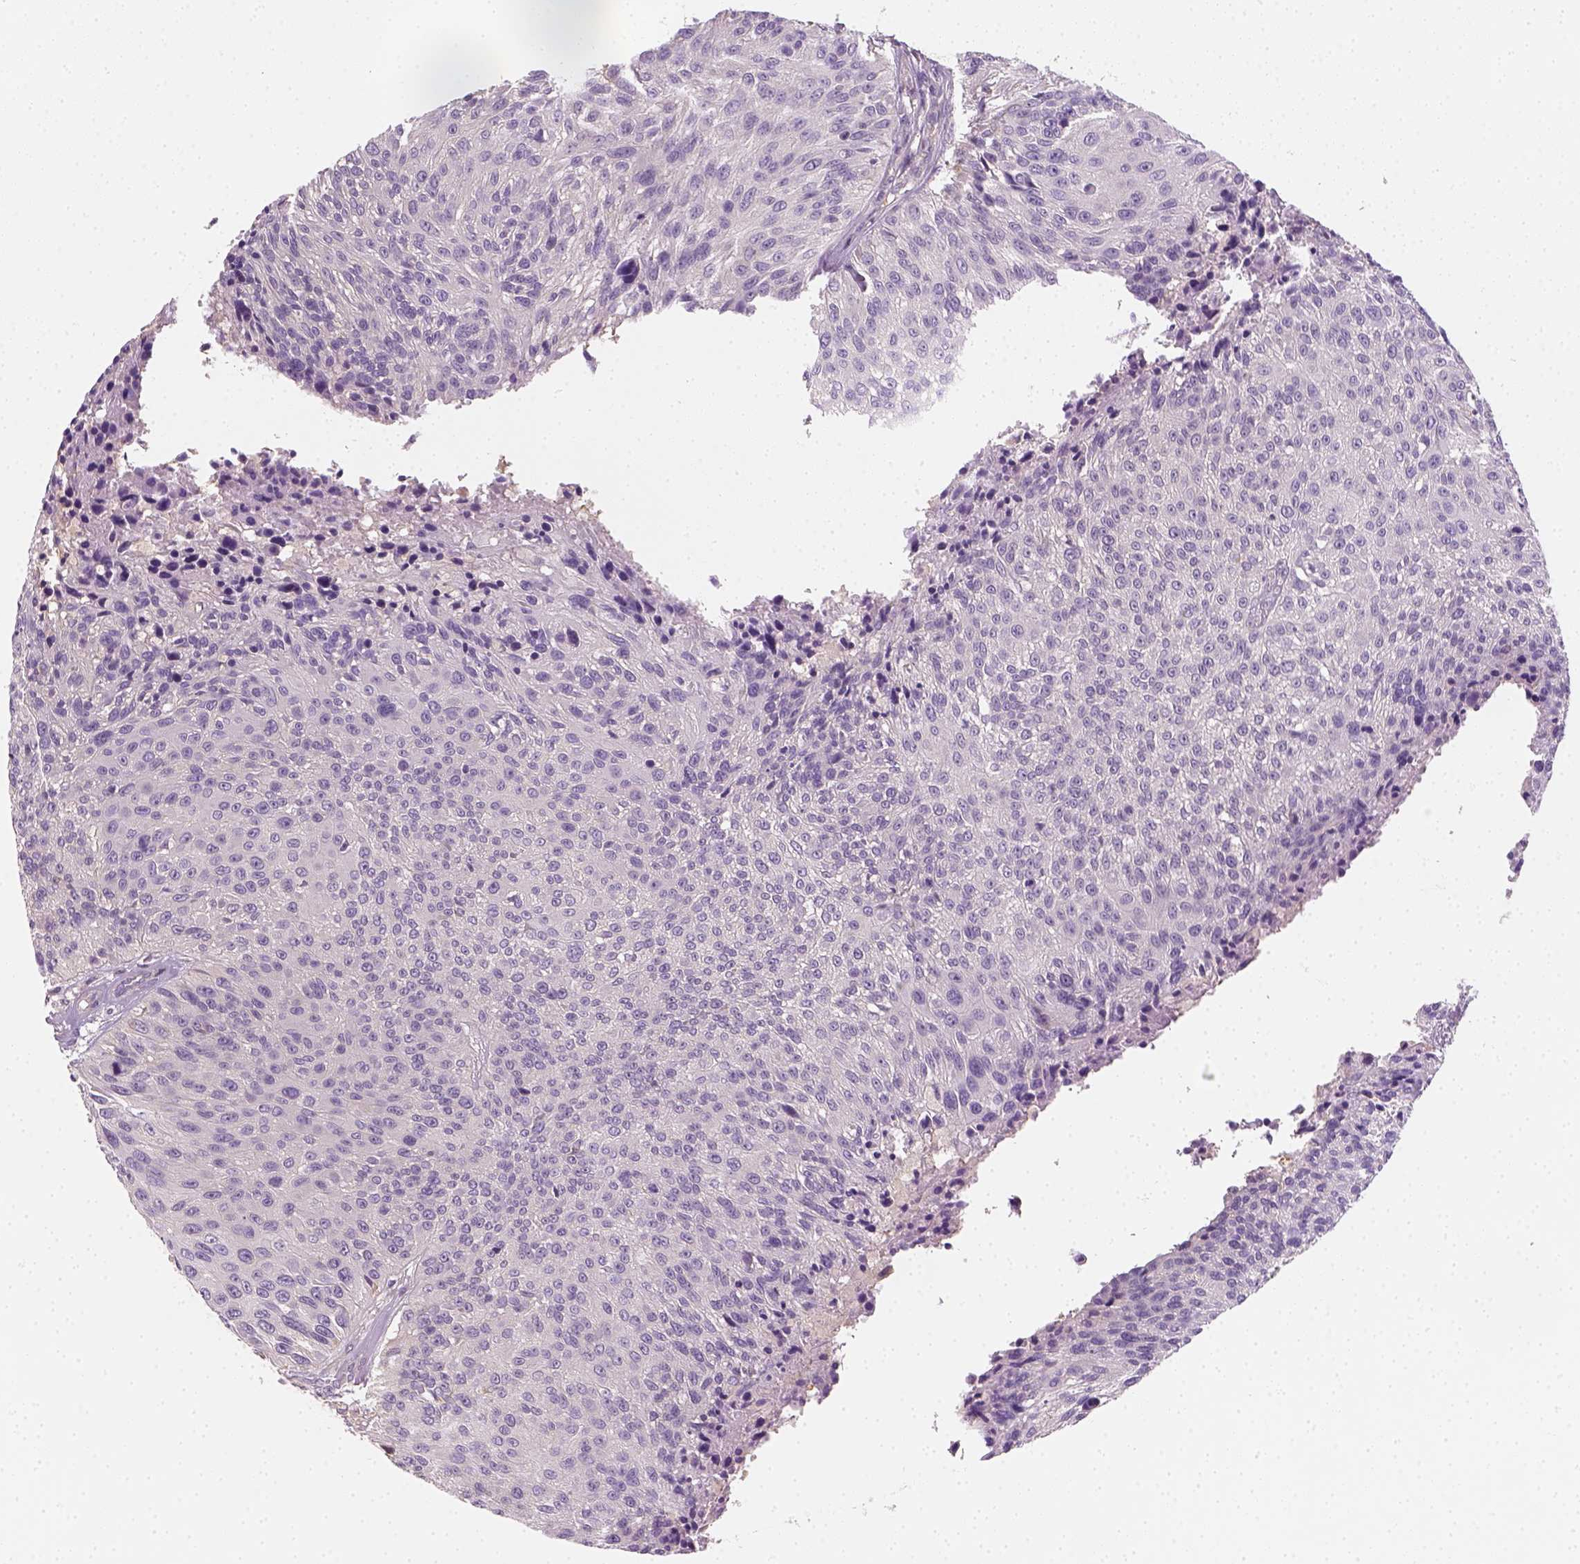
{"staining": {"intensity": "negative", "quantity": "none", "location": "none"}, "tissue": "urothelial cancer", "cell_type": "Tumor cells", "image_type": "cancer", "snomed": [{"axis": "morphology", "description": "Urothelial carcinoma, NOS"}, {"axis": "topography", "description": "Urinary bladder"}], "caption": "IHC of human urothelial cancer demonstrates no staining in tumor cells. (DAB (3,3'-diaminobenzidine) IHC visualized using brightfield microscopy, high magnification).", "gene": "EPHB1", "patient": {"sex": "male", "age": 55}}